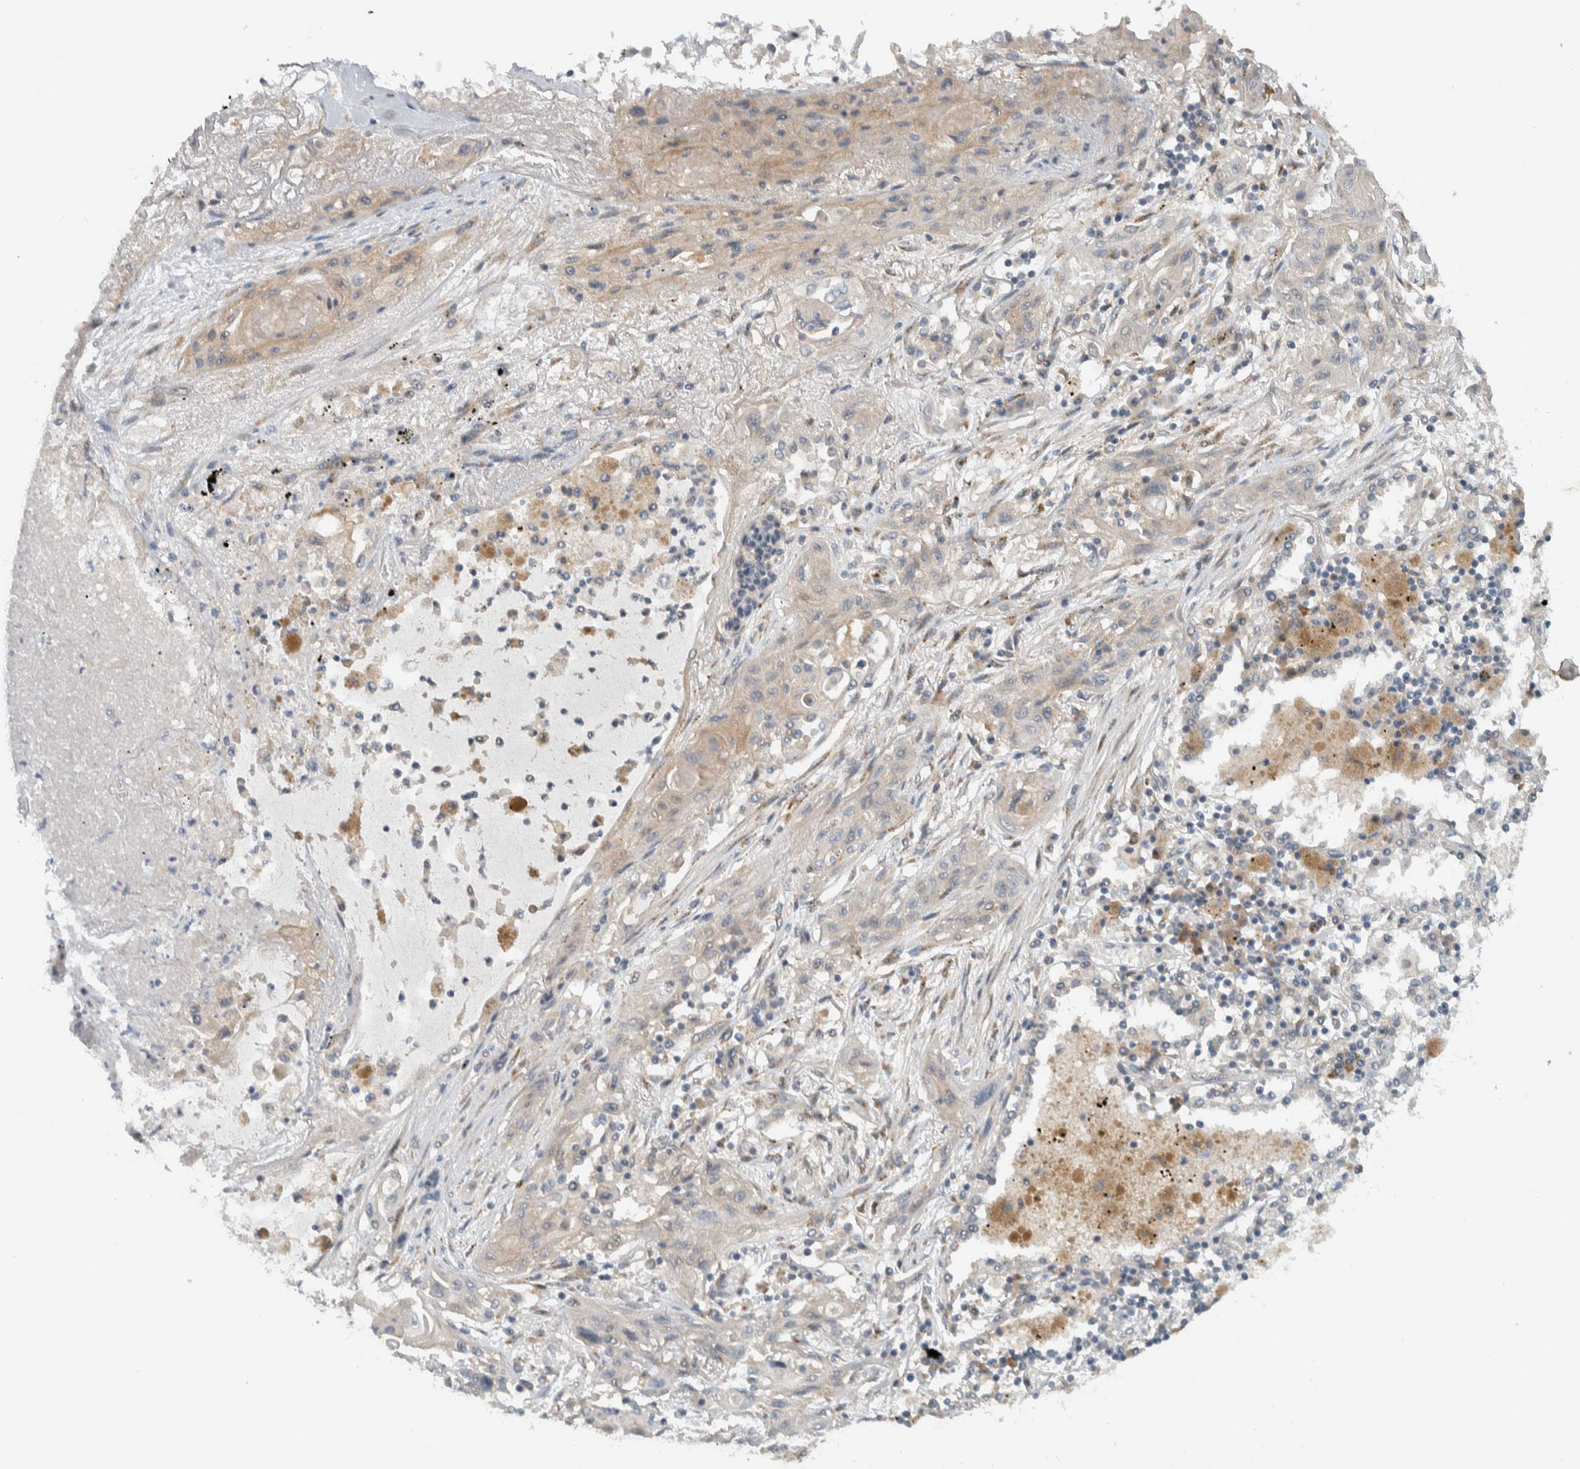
{"staining": {"intensity": "weak", "quantity": "<25%", "location": "cytoplasmic/membranous"}, "tissue": "lung cancer", "cell_type": "Tumor cells", "image_type": "cancer", "snomed": [{"axis": "morphology", "description": "Squamous cell carcinoma, NOS"}, {"axis": "topography", "description": "Lung"}], "caption": "Immunohistochemistry (IHC) micrograph of neoplastic tissue: human squamous cell carcinoma (lung) stained with DAB demonstrates no significant protein expression in tumor cells. (DAB (3,3'-diaminobenzidine) immunohistochemistry (IHC) visualized using brightfield microscopy, high magnification).", "gene": "MPRIP", "patient": {"sex": "female", "age": 47}}